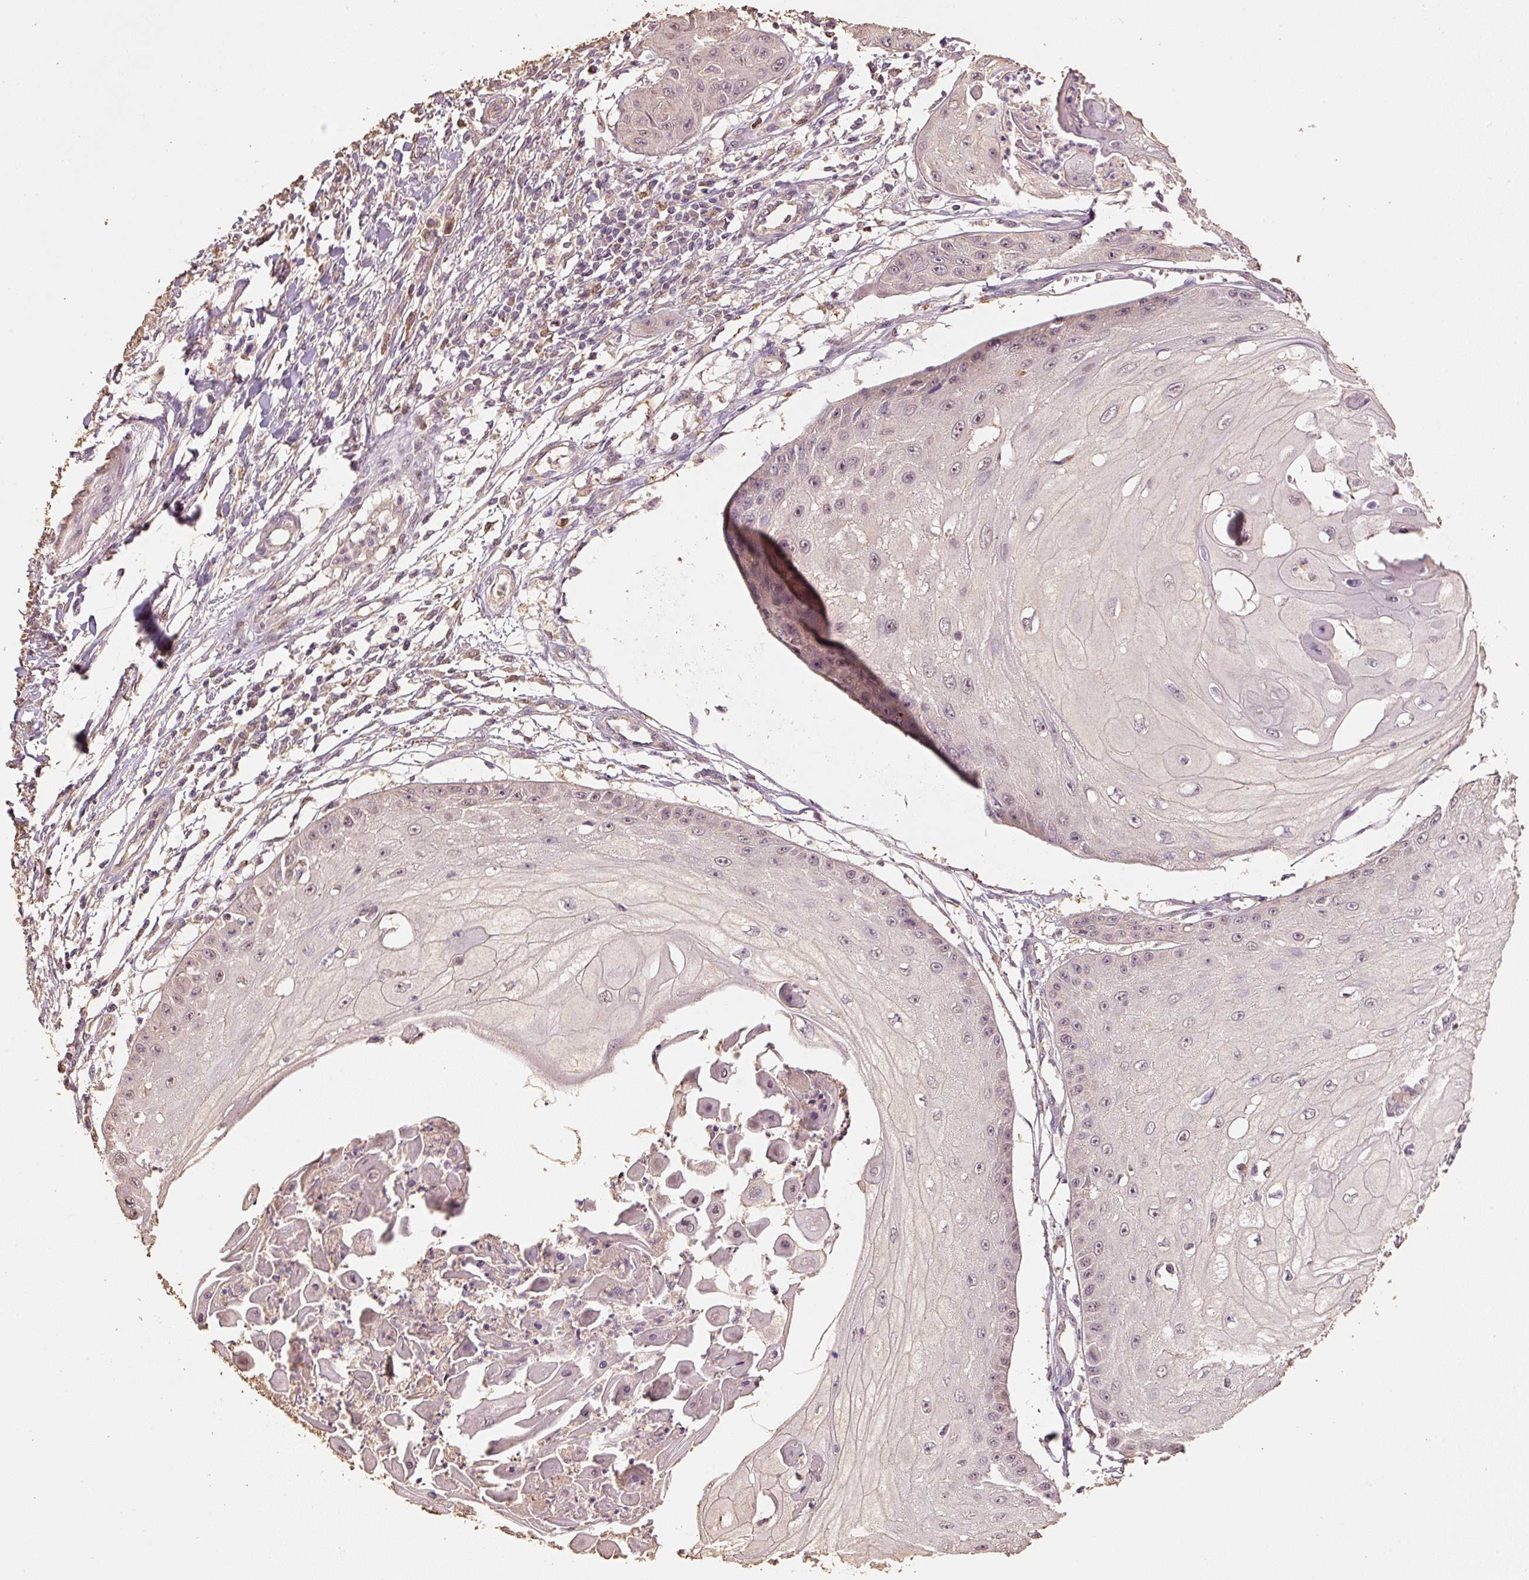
{"staining": {"intensity": "weak", "quantity": "25%-75%", "location": "nuclear"}, "tissue": "skin cancer", "cell_type": "Tumor cells", "image_type": "cancer", "snomed": [{"axis": "morphology", "description": "Squamous cell carcinoma, NOS"}, {"axis": "topography", "description": "Skin"}], "caption": "Weak nuclear positivity for a protein is seen in approximately 25%-75% of tumor cells of skin cancer using immunohistochemistry (IHC).", "gene": "HERC2", "patient": {"sex": "male", "age": 70}}